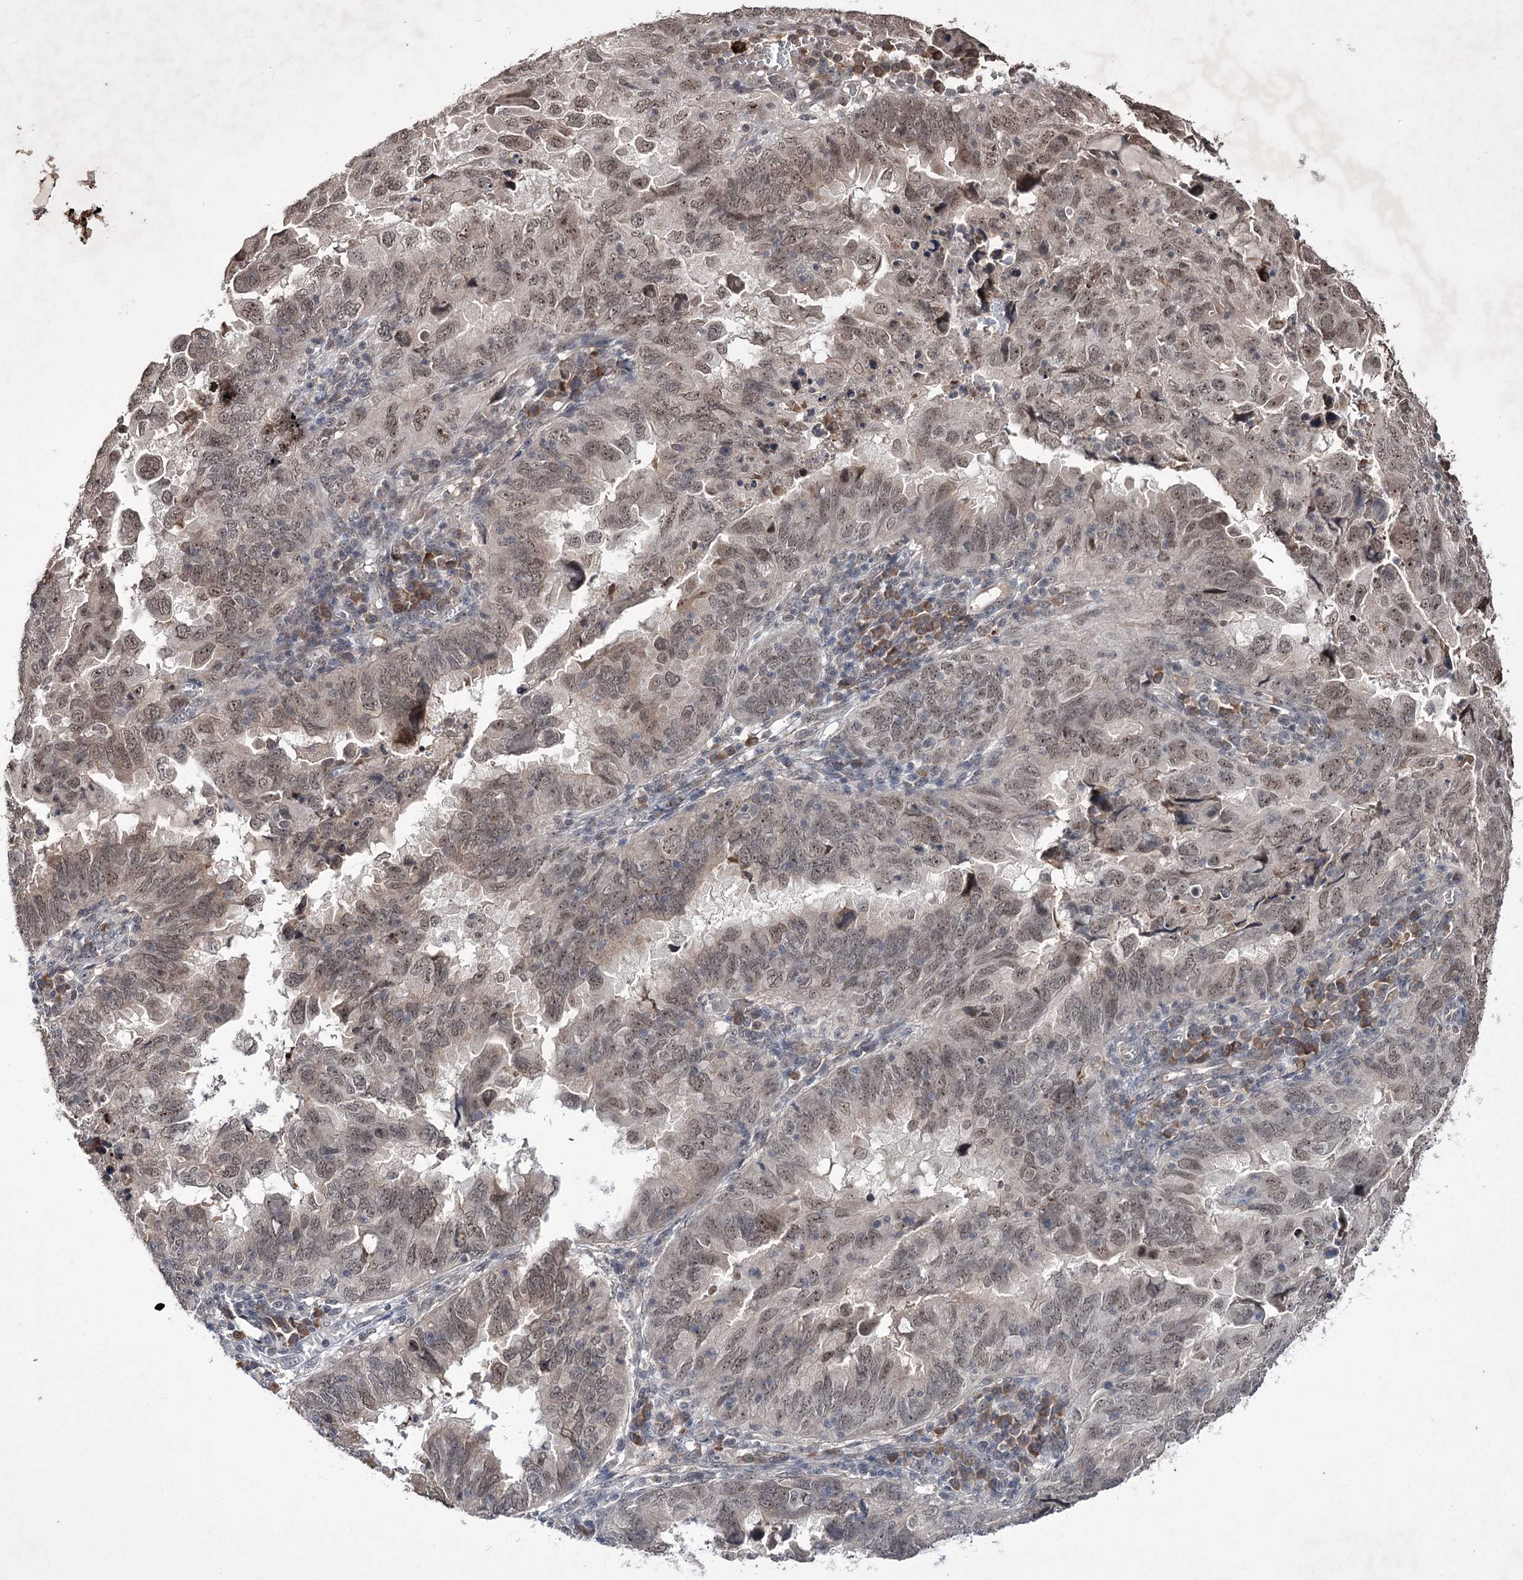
{"staining": {"intensity": "moderate", "quantity": "25%-75%", "location": "nuclear"}, "tissue": "endometrial cancer", "cell_type": "Tumor cells", "image_type": "cancer", "snomed": [{"axis": "morphology", "description": "Adenocarcinoma, NOS"}, {"axis": "topography", "description": "Uterus"}], "caption": "Protein expression analysis of adenocarcinoma (endometrial) demonstrates moderate nuclear expression in approximately 25%-75% of tumor cells. Nuclei are stained in blue.", "gene": "VGLL4", "patient": {"sex": "female", "age": 77}}